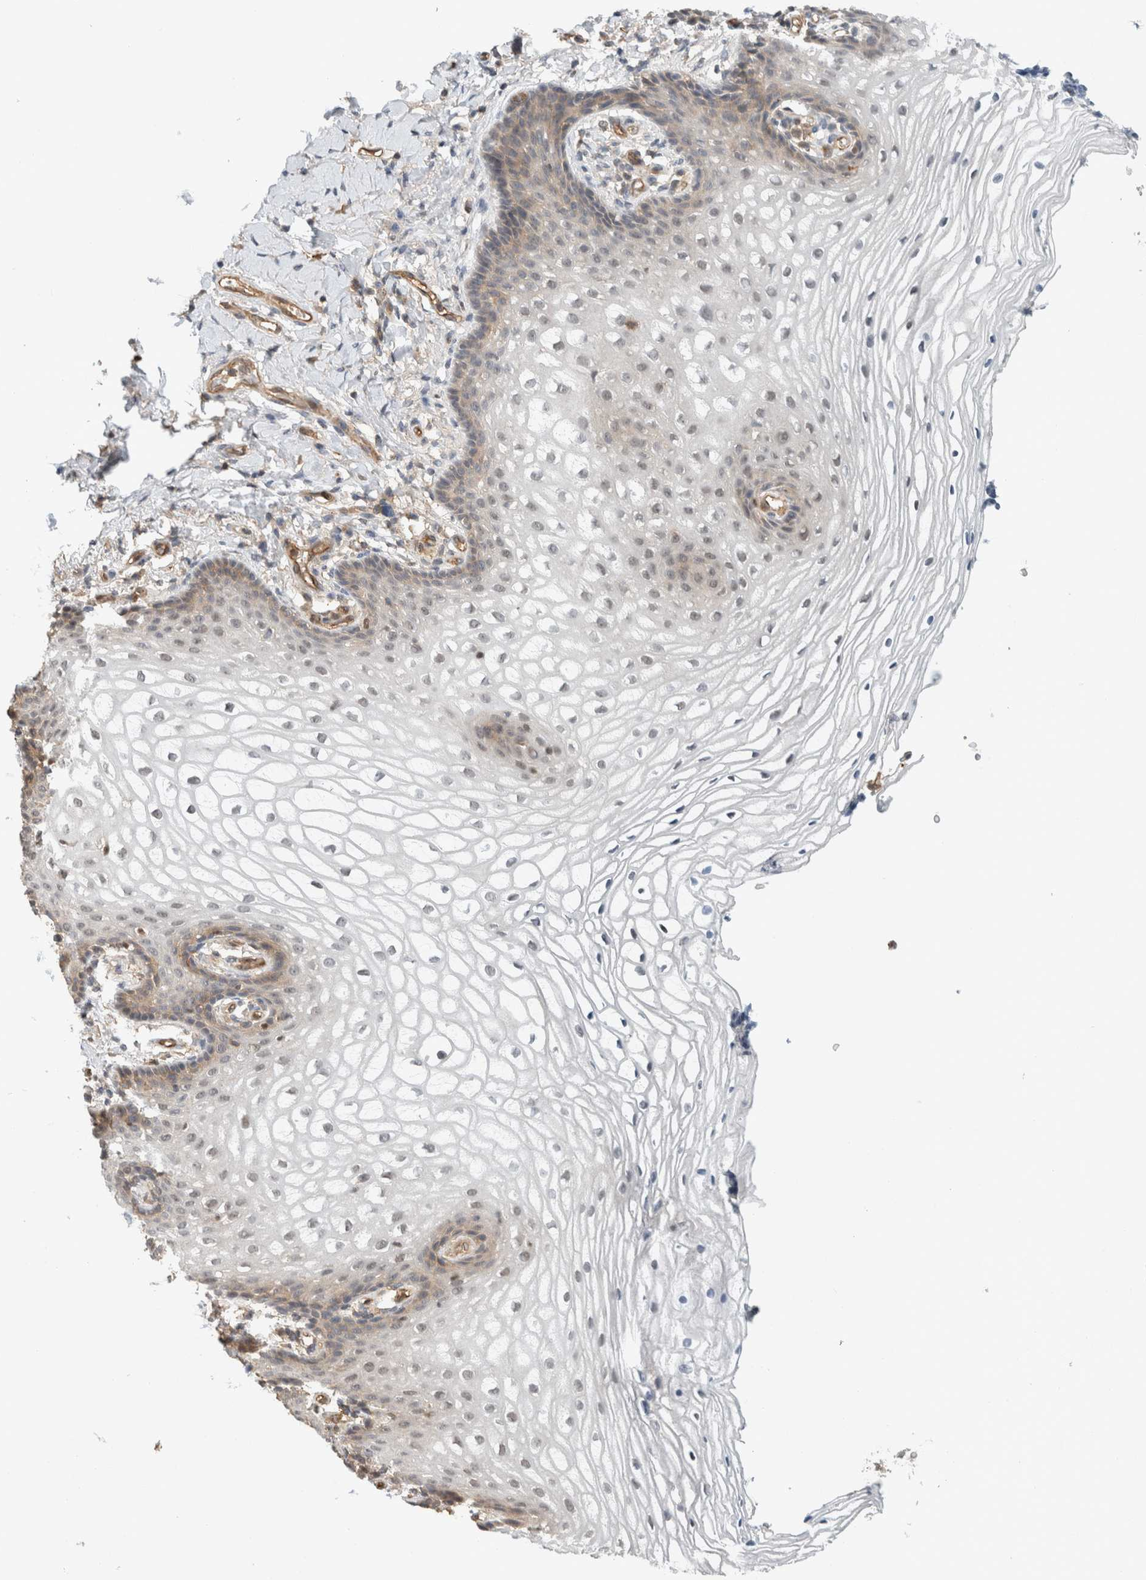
{"staining": {"intensity": "weak", "quantity": "<25%", "location": "cytoplasmic/membranous"}, "tissue": "vagina", "cell_type": "Squamous epithelial cells", "image_type": "normal", "snomed": [{"axis": "morphology", "description": "Normal tissue, NOS"}, {"axis": "topography", "description": "Vagina"}], "caption": "Squamous epithelial cells are negative for brown protein staining in benign vagina. (Immunohistochemistry, brightfield microscopy, high magnification).", "gene": "PFDN4", "patient": {"sex": "female", "age": 60}}